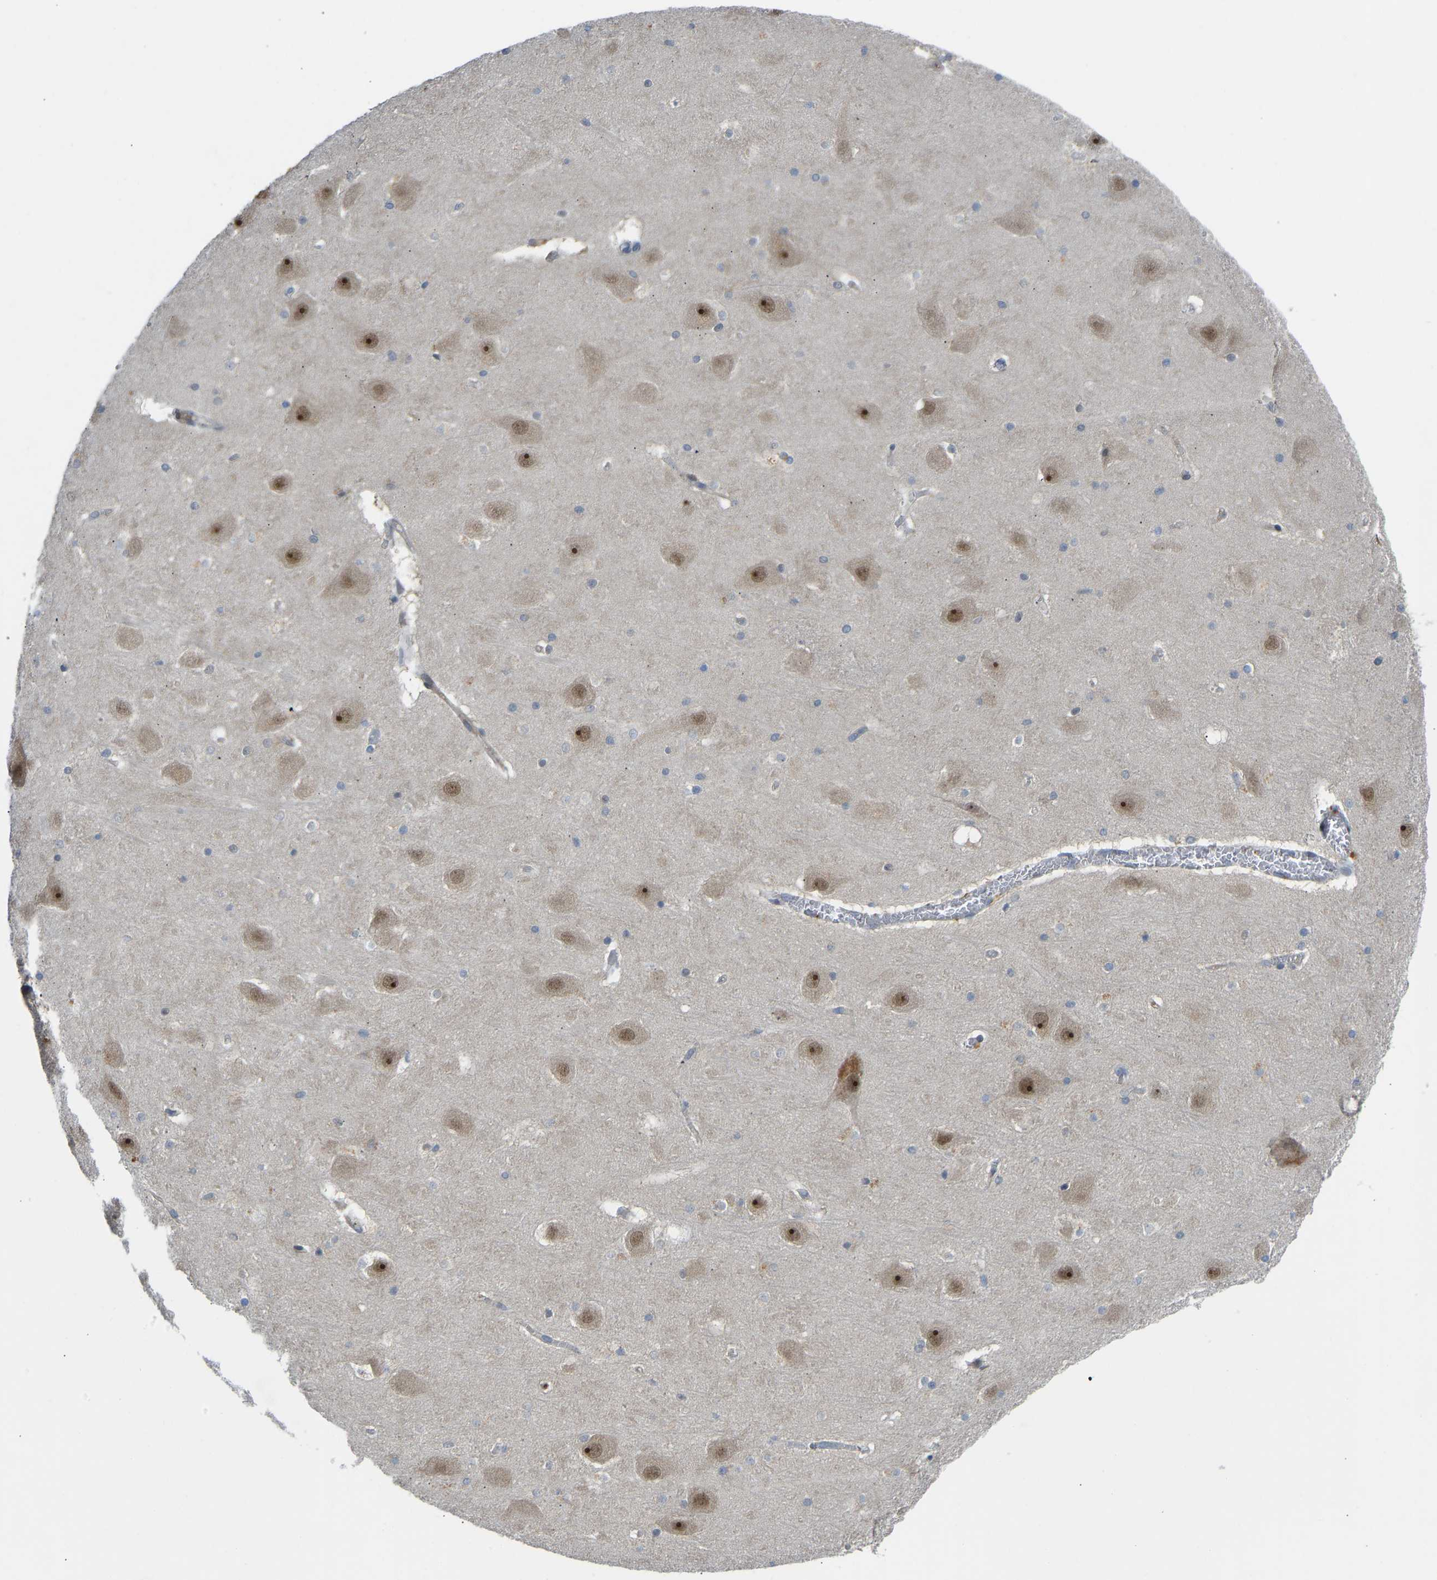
{"staining": {"intensity": "weak", "quantity": "<25%", "location": "cytoplasmic/membranous"}, "tissue": "hippocampus", "cell_type": "Glial cells", "image_type": "normal", "snomed": [{"axis": "morphology", "description": "Normal tissue, NOS"}, {"axis": "topography", "description": "Hippocampus"}], "caption": "Unremarkable hippocampus was stained to show a protein in brown. There is no significant expression in glial cells. (Brightfield microscopy of DAB immunohistochemistry (IHC) at high magnification).", "gene": "ZNF251", "patient": {"sex": "male", "age": 45}}